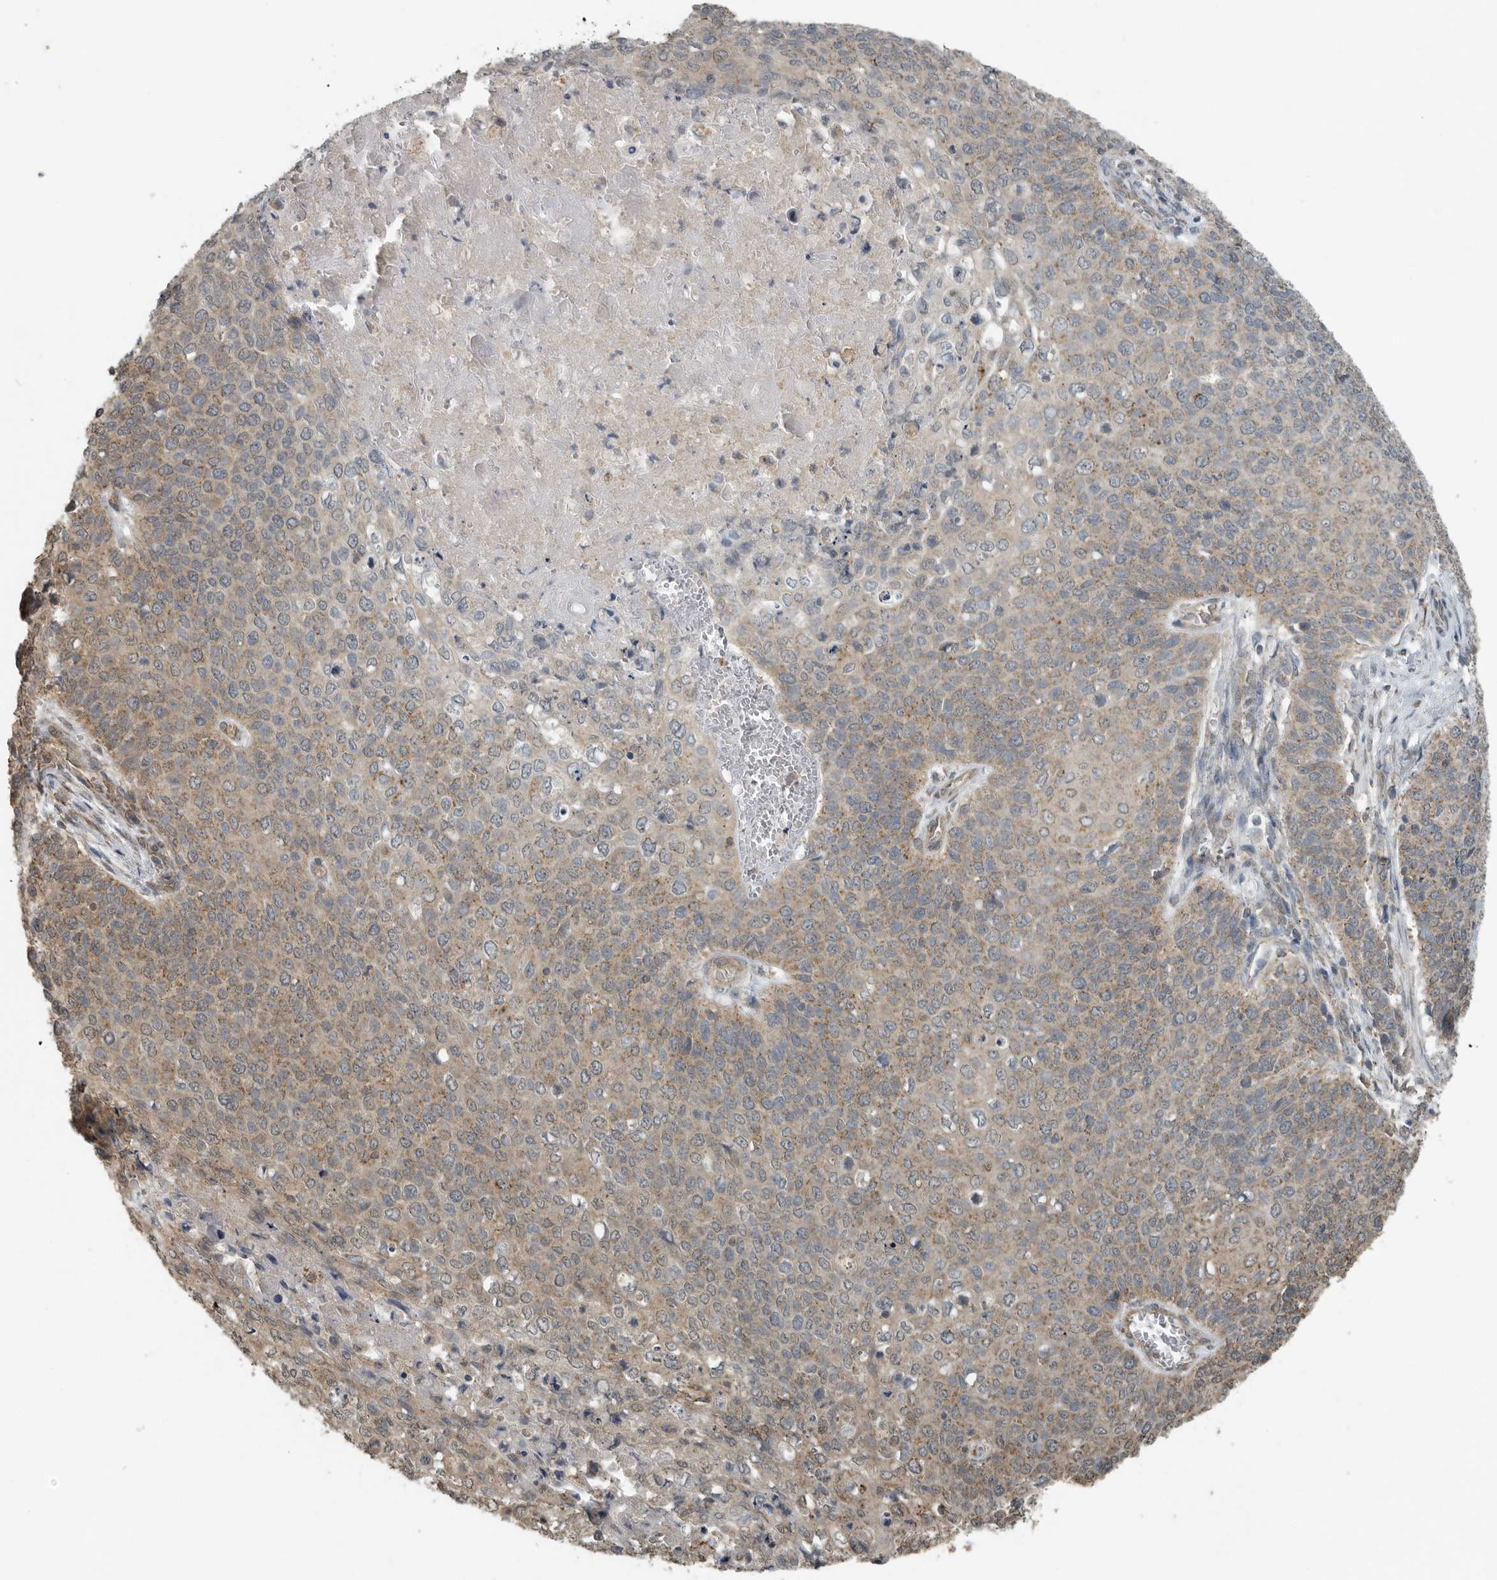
{"staining": {"intensity": "moderate", "quantity": ">75%", "location": "cytoplasmic/membranous"}, "tissue": "cervical cancer", "cell_type": "Tumor cells", "image_type": "cancer", "snomed": [{"axis": "morphology", "description": "Squamous cell carcinoma, NOS"}, {"axis": "topography", "description": "Cervix"}], "caption": "Cervical cancer (squamous cell carcinoma) stained with a brown dye demonstrates moderate cytoplasmic/membranous positive positivity in approximately >75% of tumor cells.", "gene": "AFAP1", "patient": {"sex": "female", "age": 39}}